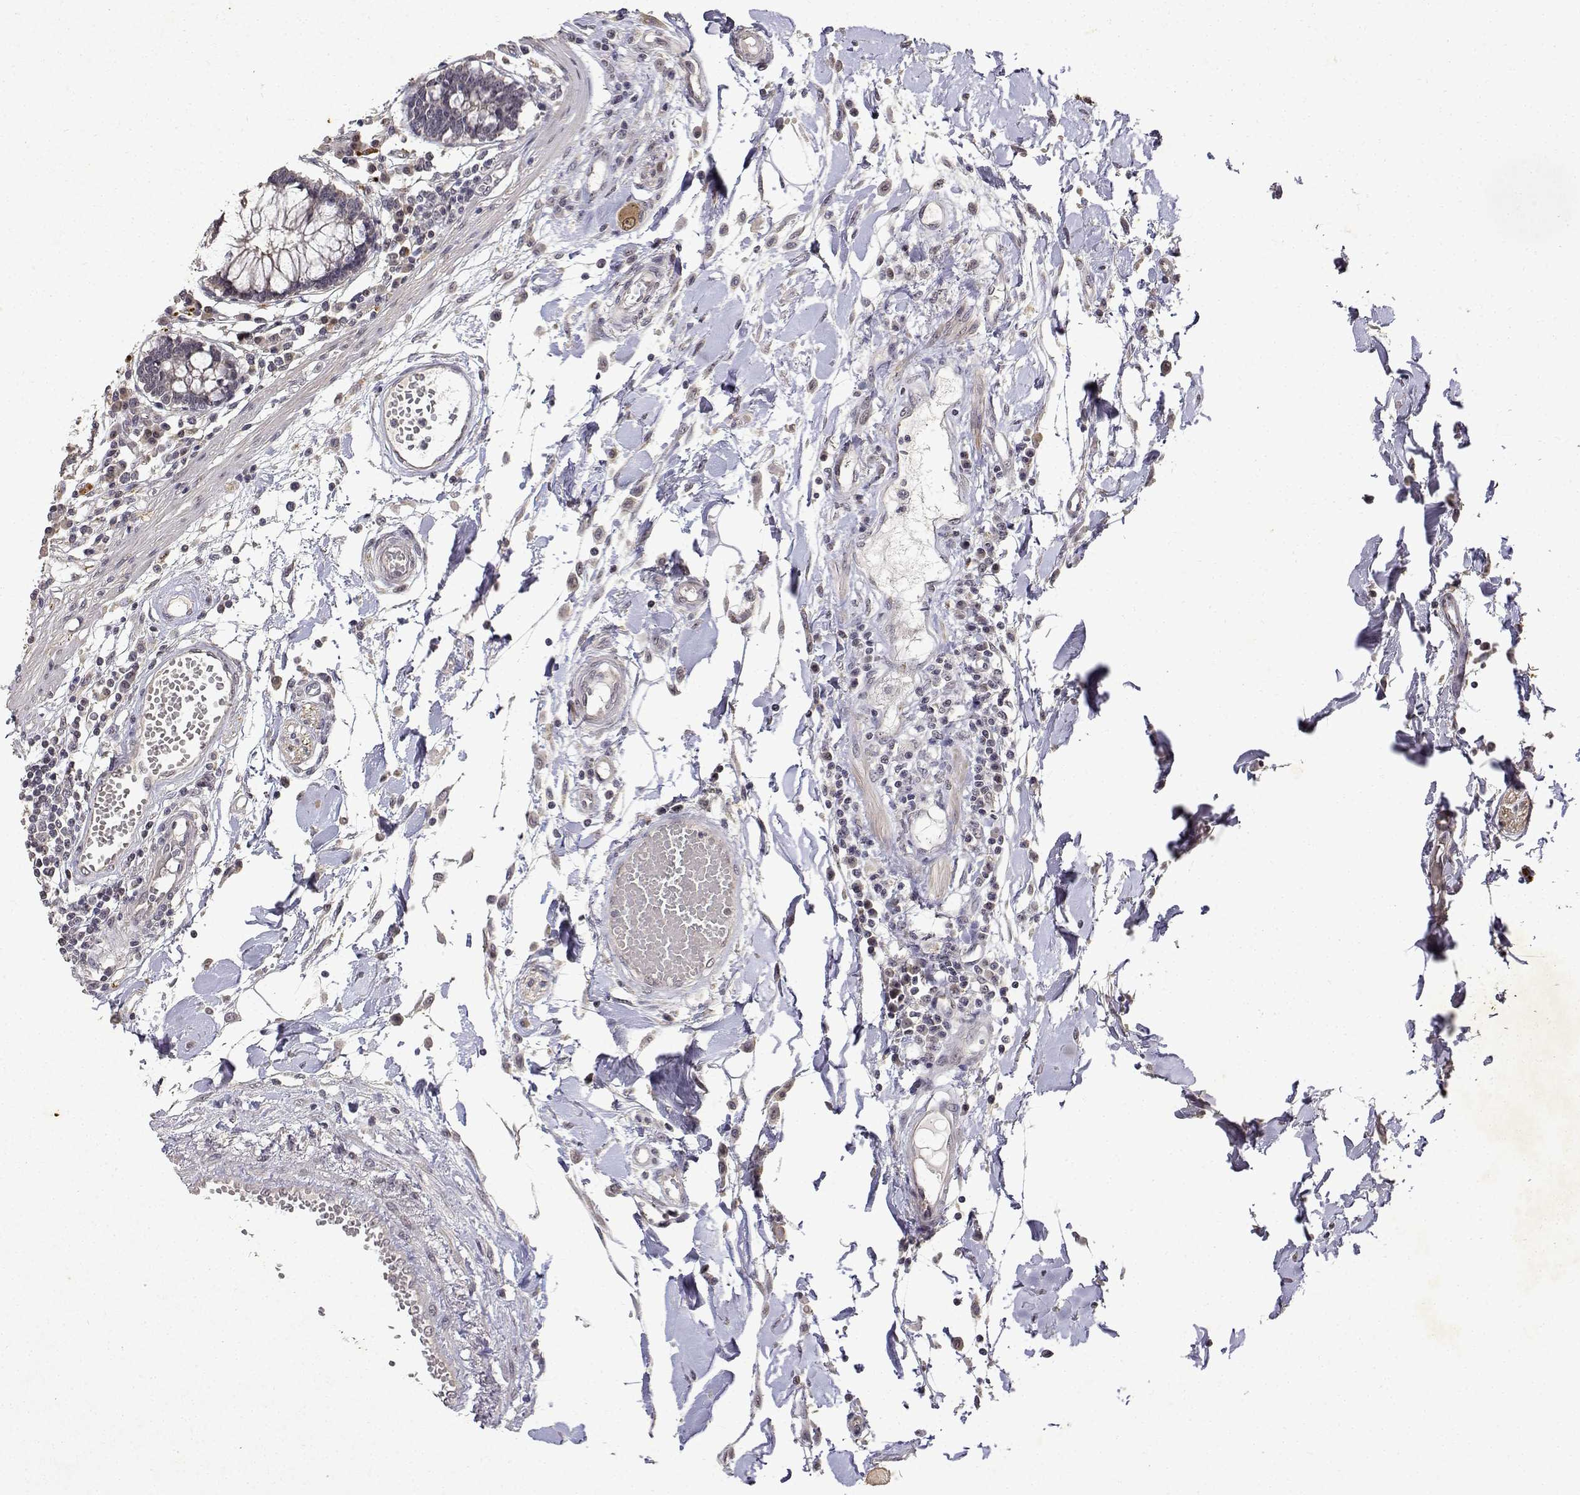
{"staining": {"intensity": "negative", "quantity": "none", "location": "none"}, "tissue": "colon", "cell_type": "Endothelial cells", "image_type": "normal", "snomed": [{"axis": "morphology", "description": "Normal tissue, NOS"}, {"axis": "morphology", "description": "Adenocarcinoma, NOS"}, {"axis": "topography", "description": "Colon"}], "caption": "The image reveals no staining of endothelial cells in normal colon. Brightfield microscopy of immunohistochemistry (IHC) stained with DAB (3,3'-diaminobenzidine) (brown) and hematoxylin (blue), captured at high magnification.", "gene": "BDNF", "patient": {"sex": "male", "age": 83}}